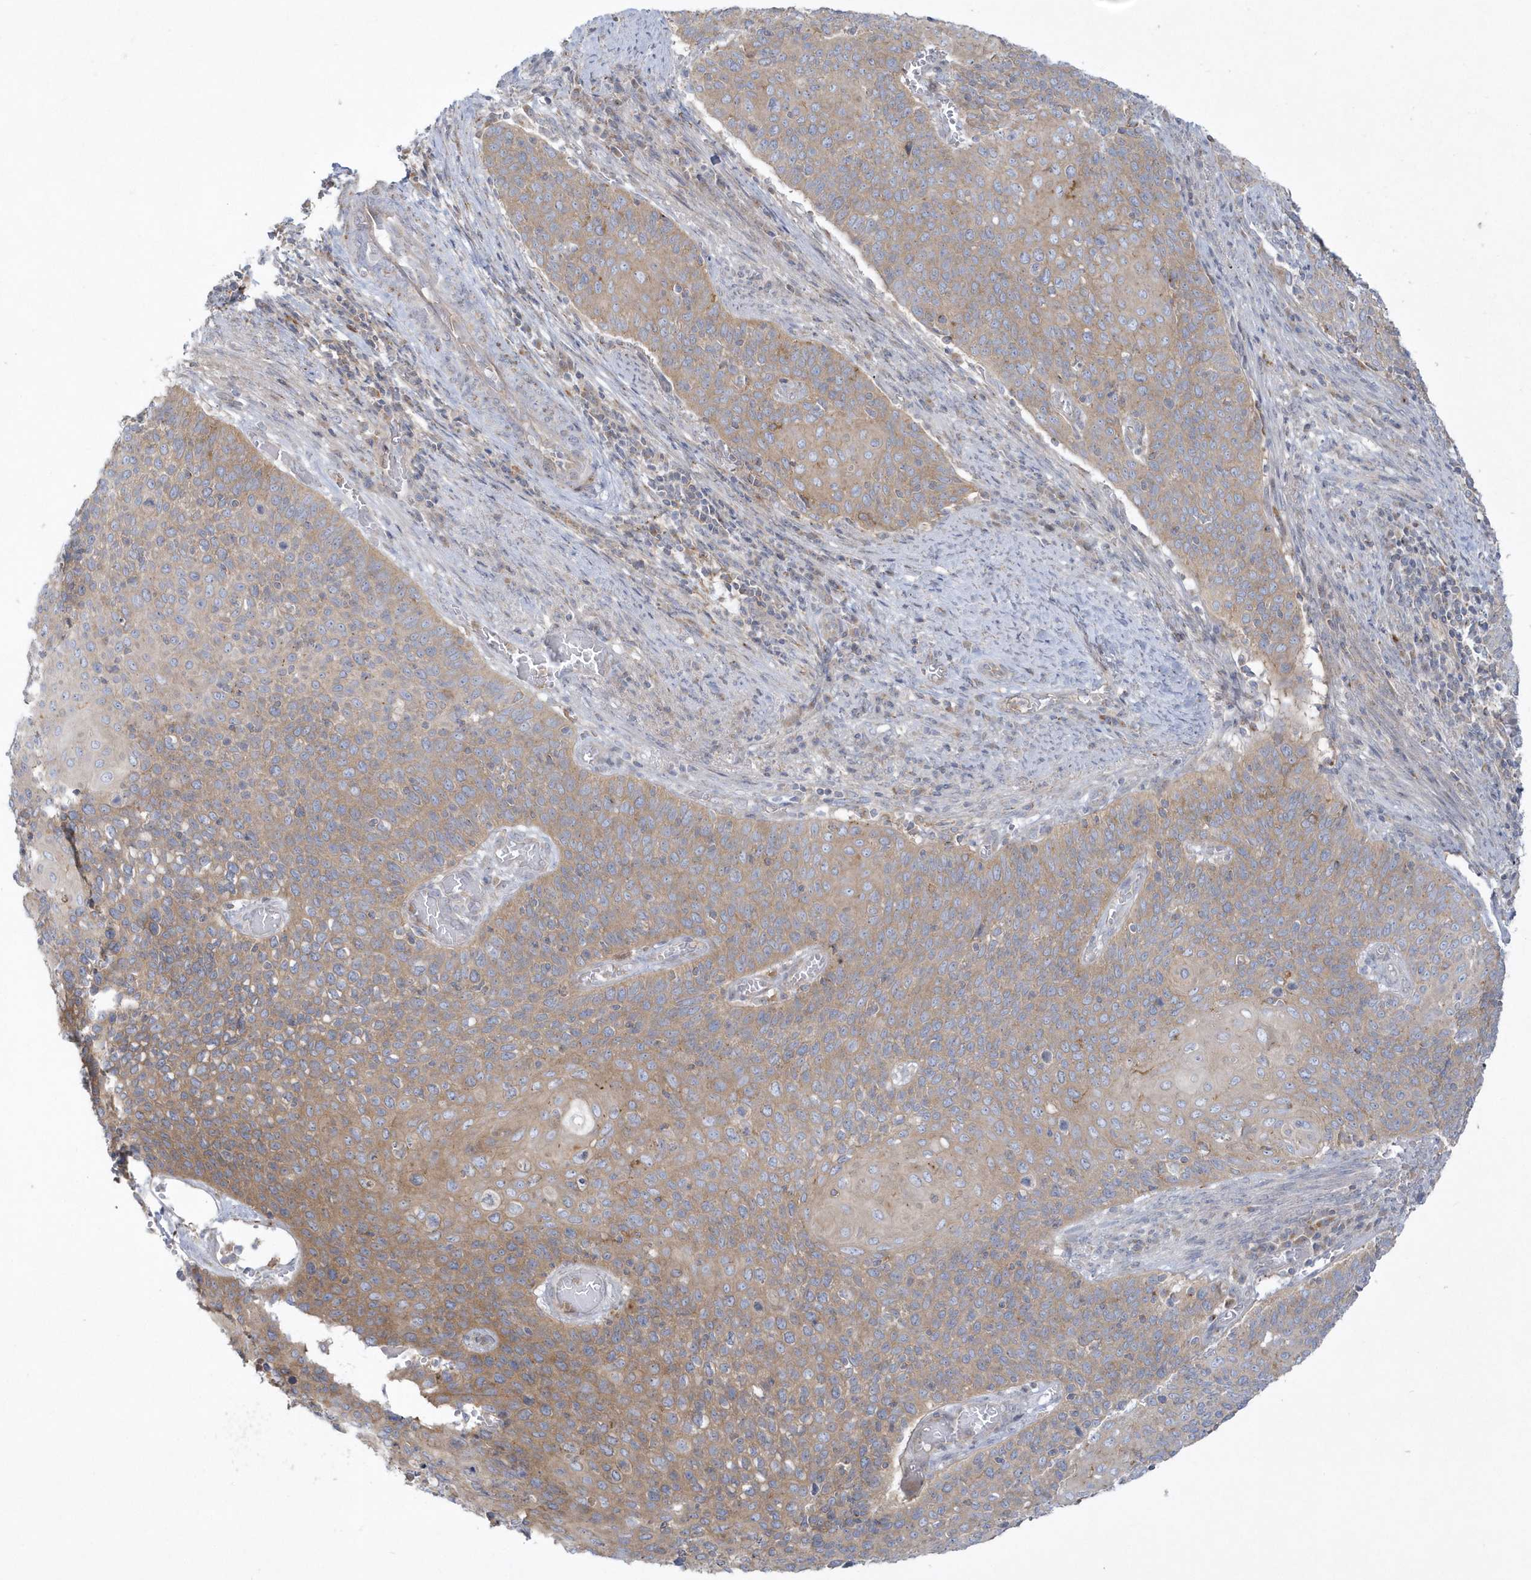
{"staining": {"intensity": "moderate", "quantity": "25%-75%", "location": "cytoplasmic/membranous"}, "tissue": "cervical cancer", "cell_type": "Tumor cells", "image_type": "cancer", "snomed": [{"axis": "morphology", "description": "Squamous cell carcinoma, NOS"}, {"axis": "topography", "description": "Cervix"}], "caption": "Protein expression analysis of human cervical cancer reveals moderate cytoplasmic/membranous expression in about 25%-75% of tumor cells. (brown staining indicates protein expression, while blue staining denotes nuclei).", "gene": "DNAJC18", "patient": {"sex": "female", "age": 39}}